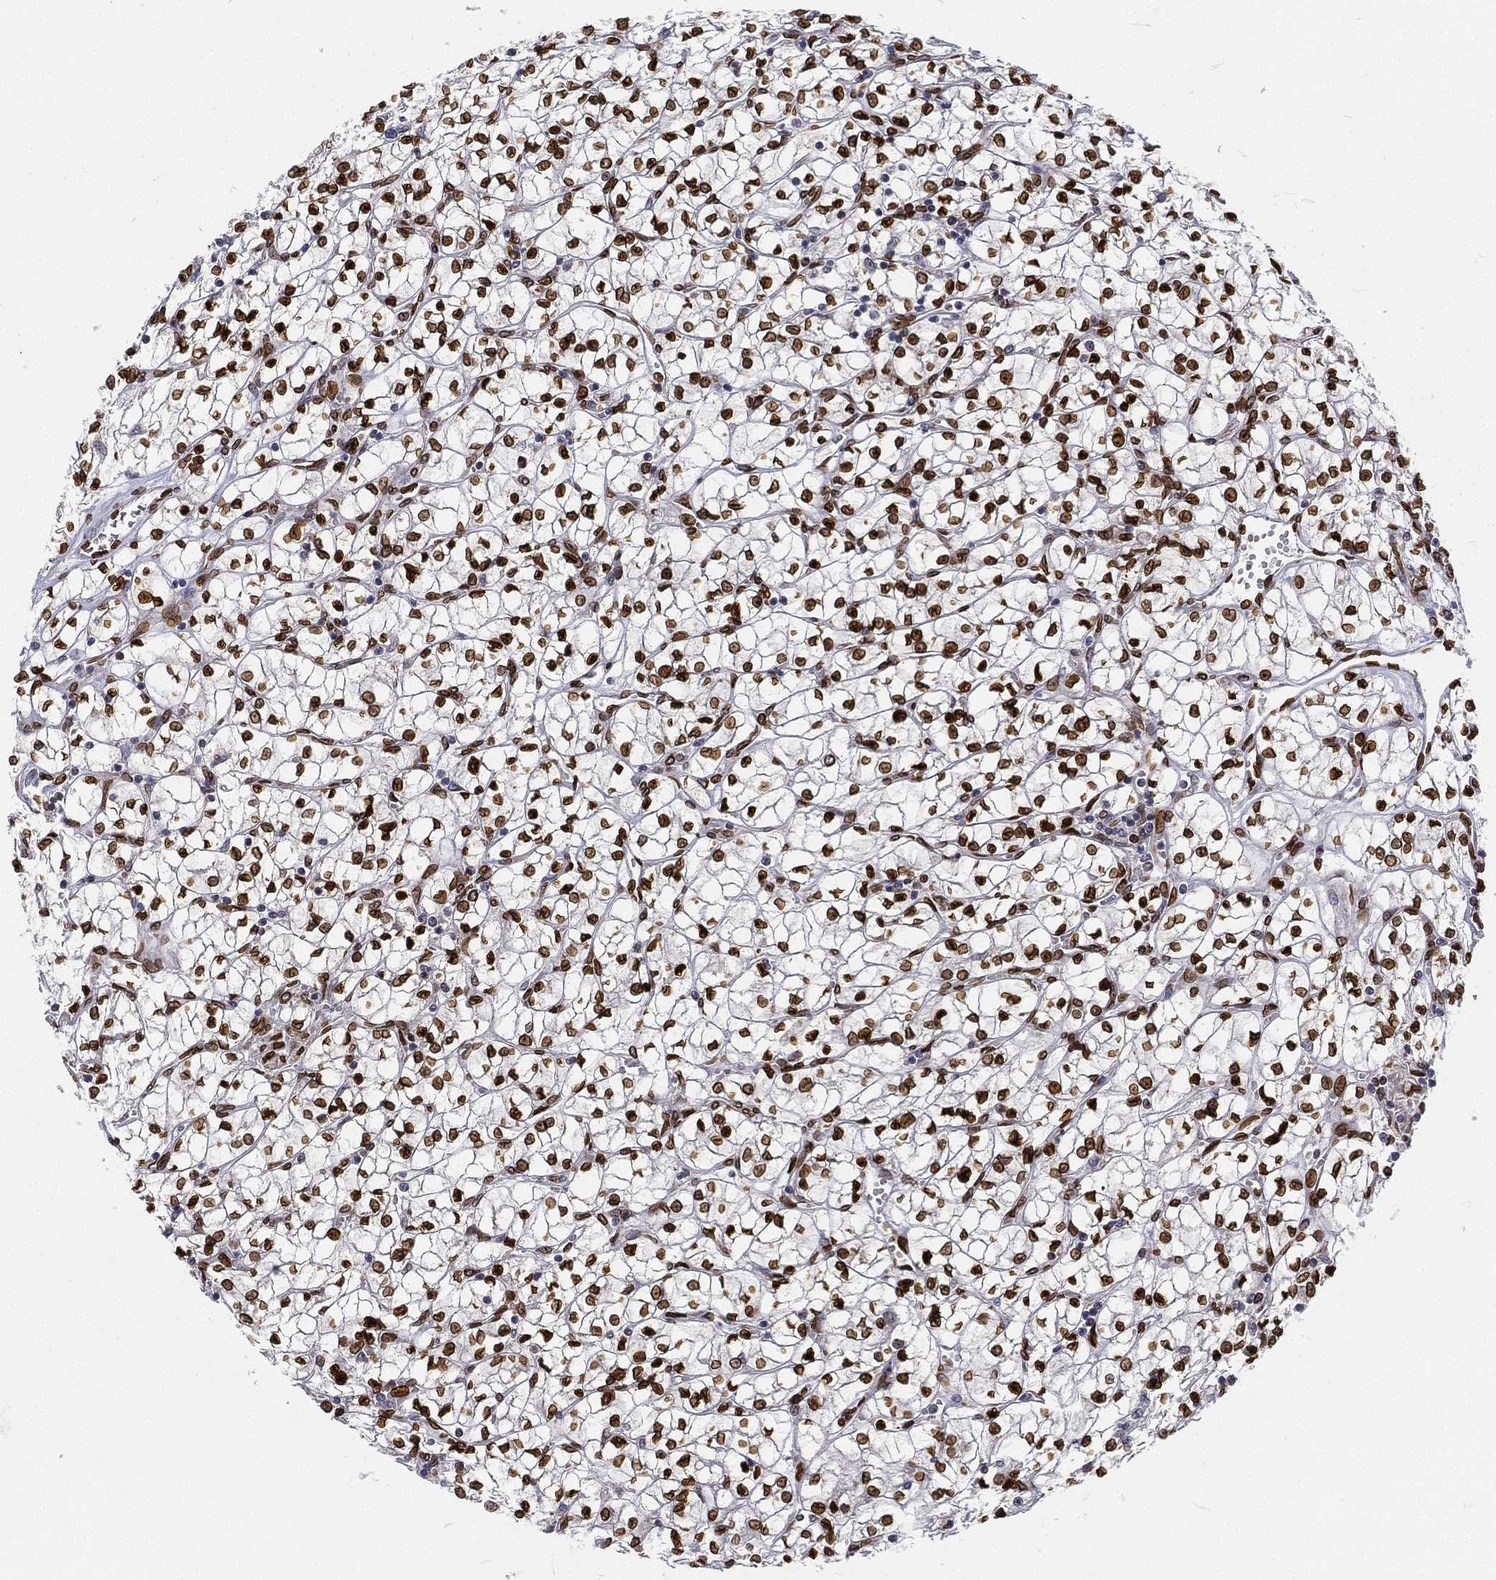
{"staining": {"intensity": "strong", "quantity": ">75%", "location": "nuclear"}, "tissue": "renal cancer", "cell_type": "Tumor cells", "image_type": "cancer", "snomed": [{"axis": "morphology", "description": "Adenocarcinoma, NOS"}, {"axis": "topography", "description": "Kidney"}], "caption": "Brown immunohistochemical staining in renal cancer reveals strong nuclear positivity in about >75% of tumor cells.", "gene": "PALB2", "patient": {"sex": "female", "age": 64}}